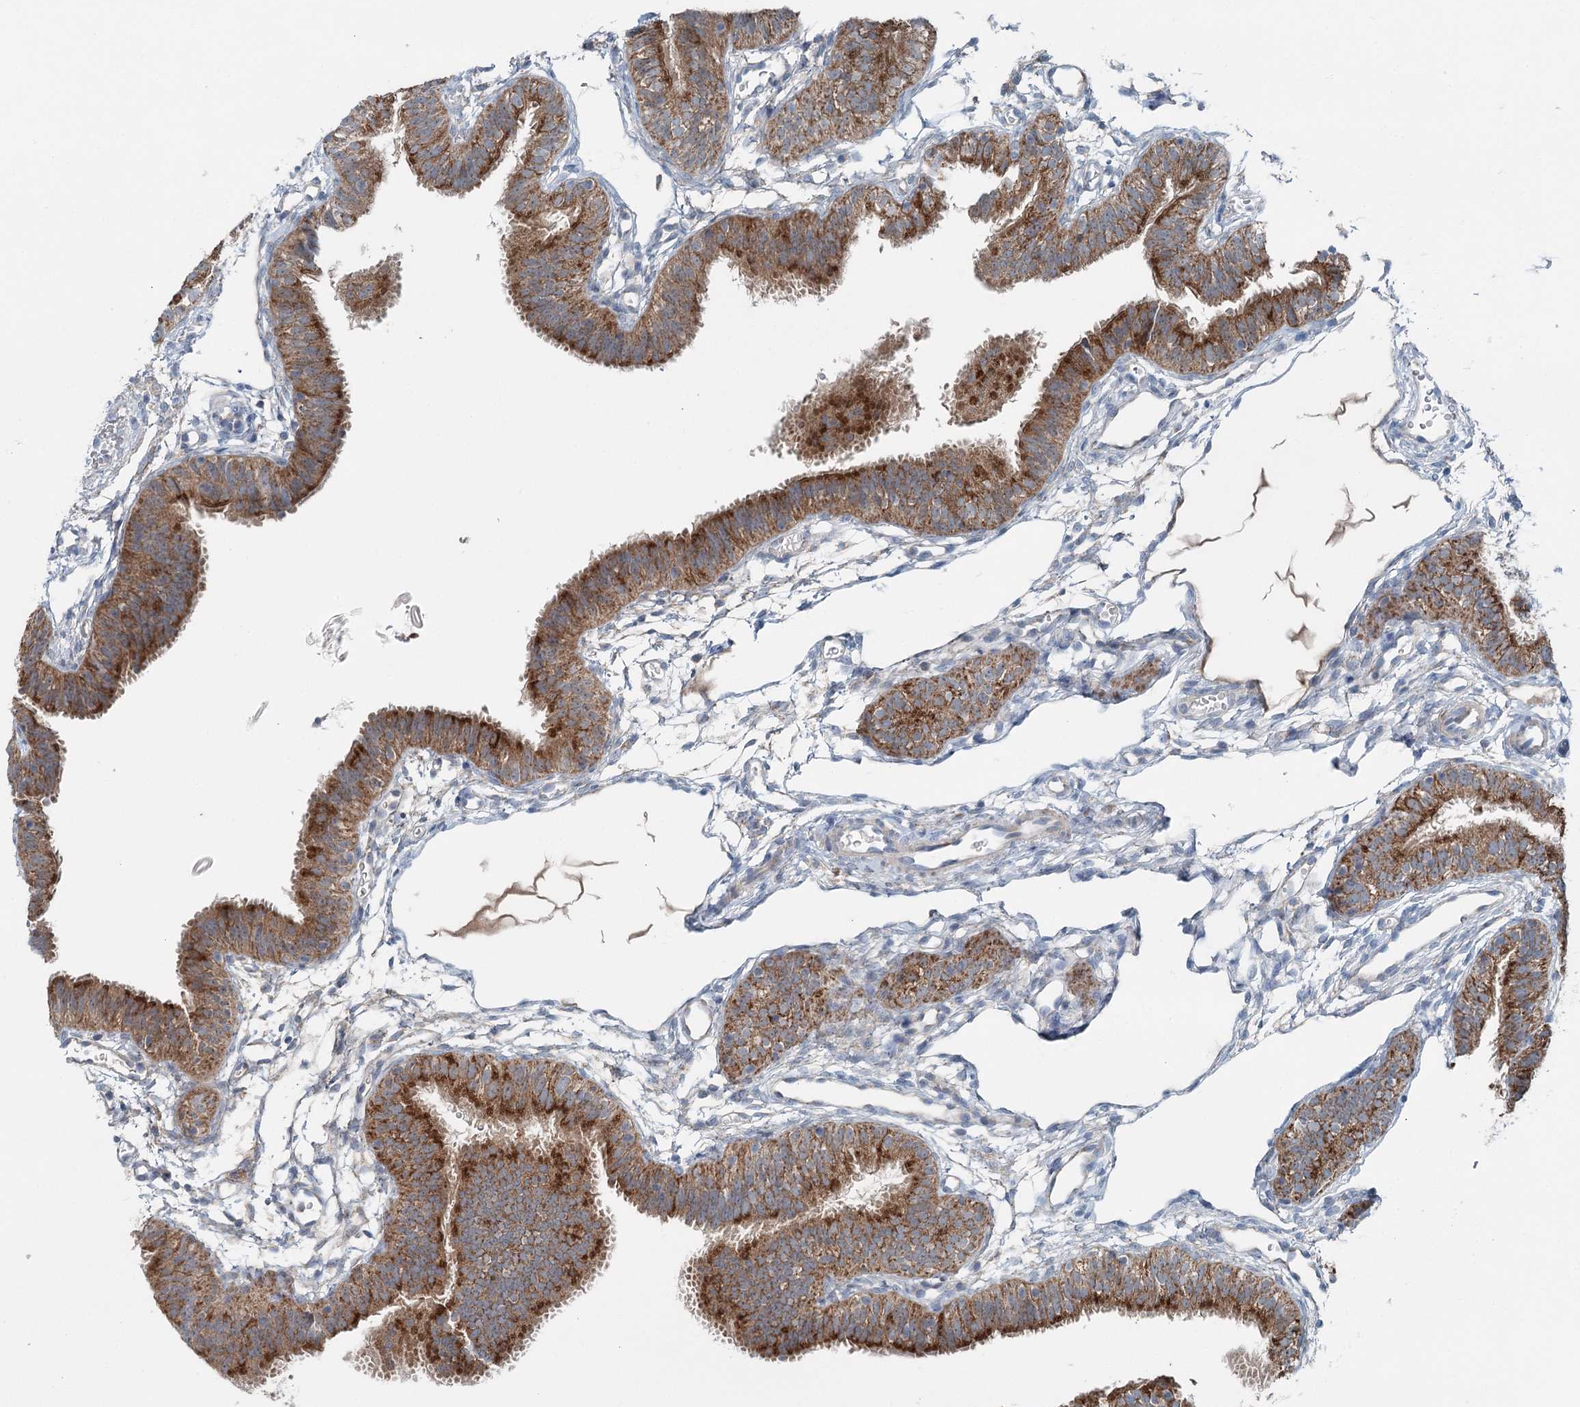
{"staining": {"intensity": "moderate", "quantity": ">75%", "location": "cytoplasmic/membranous"}, "tissue": "fallopian tube", "cell_type": "Glandular cells", "image_type": "normal", "snomed": [{"axis": "morphology", "description": "Normal tissue, NOS"}, {"axis": "topography", "description": "Fallopian tube"}], "caption": "Immunohistochemistry of unremarkable human fallopian tube exhibits medium levels of moderate cytoplasmic/membranous staining in approximately >75% of glandular cells. The staining was performed using DAB (3,3'-diaminobenzidine) to visualize the protein expression in brown, while the nuclei were stained in blue with hematoxylin (Magnification: 20x).", "gene": "CHCHD5", "patient": {"sex": "female", "age": 35}}